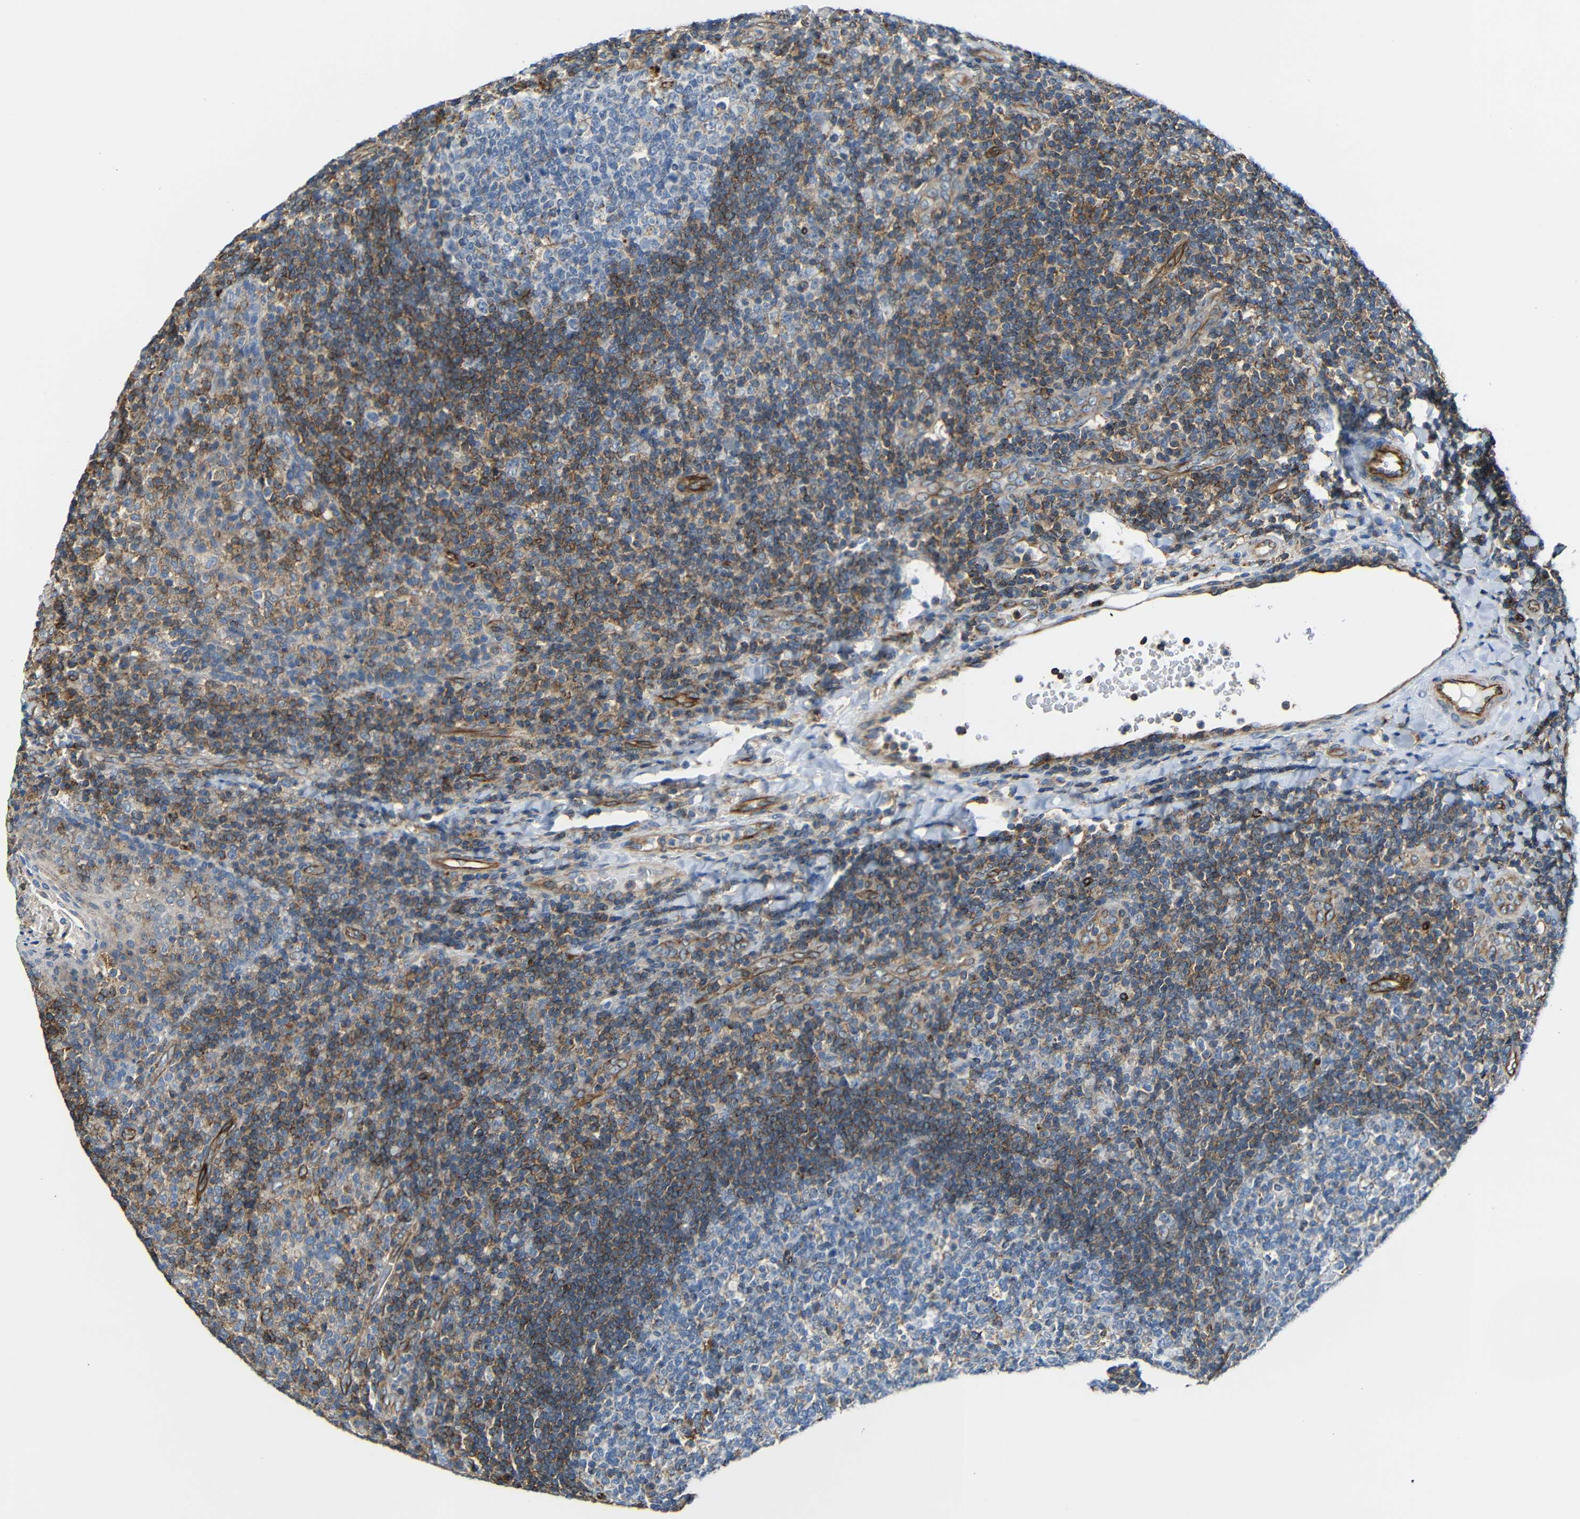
{"staining": {"intensity": "weak", "quantity": "25%-75%", "location": "cytoplasmic/membranous"}, "tissue": "tonsil", "cell_type": "Germinal center cells", "image_type": "normal", "snomed": [{"axis": "morphology", "description": "Normal tissue, NOS"}, {"axis": "topography", "description": "Tonsil"}], "caption": "Immunohistochemical staining of normal human tonsil exhibits 25%-75% levels of weak cytoplasmic/membranous protein expression in about 25%-75% of germinal center cells. The staining is performed using DAB (3,3'-diaminobenzidine) brown chromogen to label protein expression. The nuclei are counter-stained blue using hematoxylin.", "gene": "IGSF10", "patient": {"sex": "male", "age": 17}}